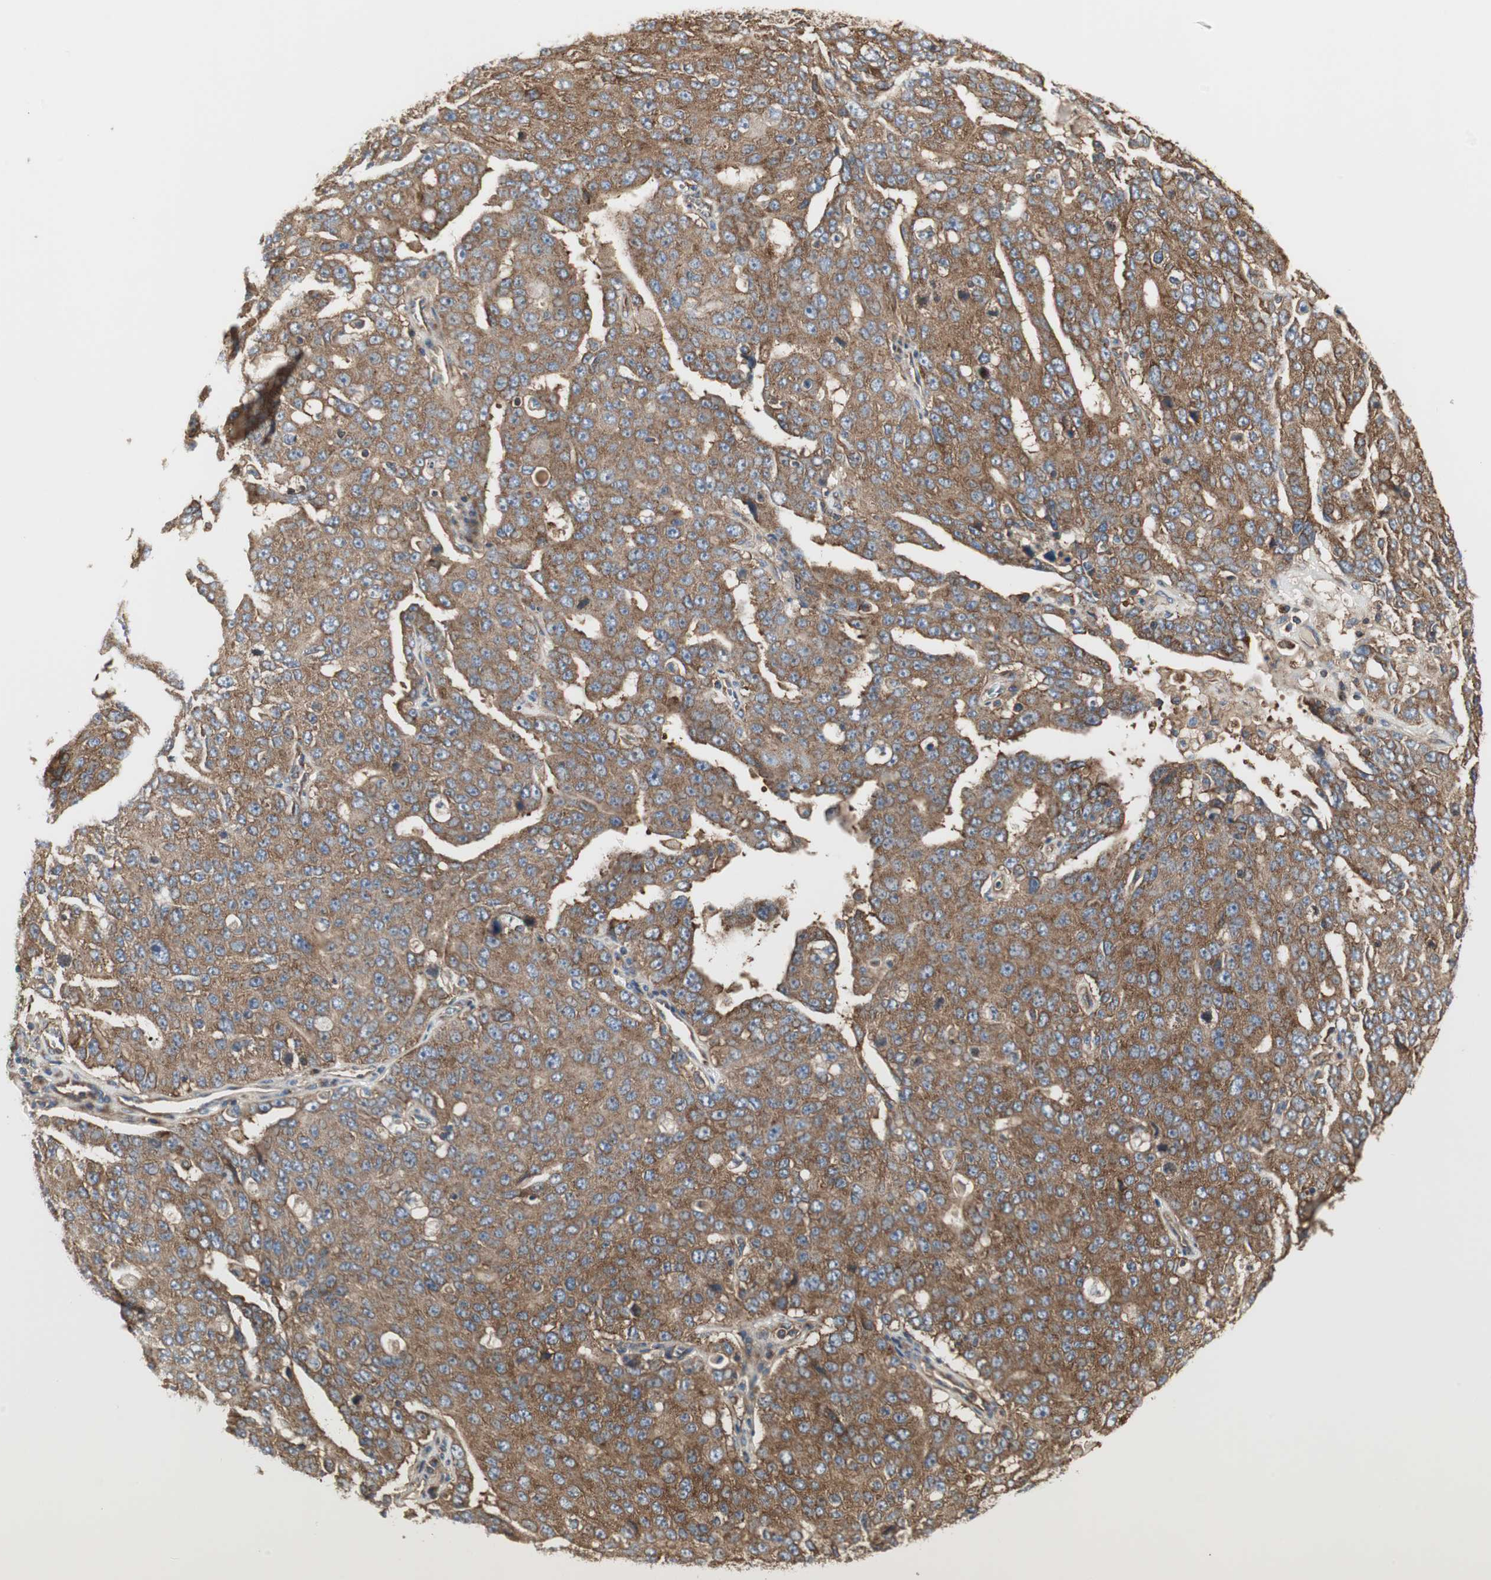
{"staining": {"intensity": "strong", "quantity": ">75%", "location": "cytoplasmic/membranous"}, "tissue": "ovarian cancer", "cell_type": "Tumor cells", "image_type": "cancer", "snomed": [{"axis": "morphology", "description": "Carcinoma, endometroid"}, {"axis": "topography", "description": "Ovary"}], "caption": "About >75% of tumor cells in ovarian cancer reveal strong cytoplasmic/membranous protein positivity as visualized by brown immunohistochemical staining.", "gene": "H6PD", "patient": {"sex": "female", "age": 62}}